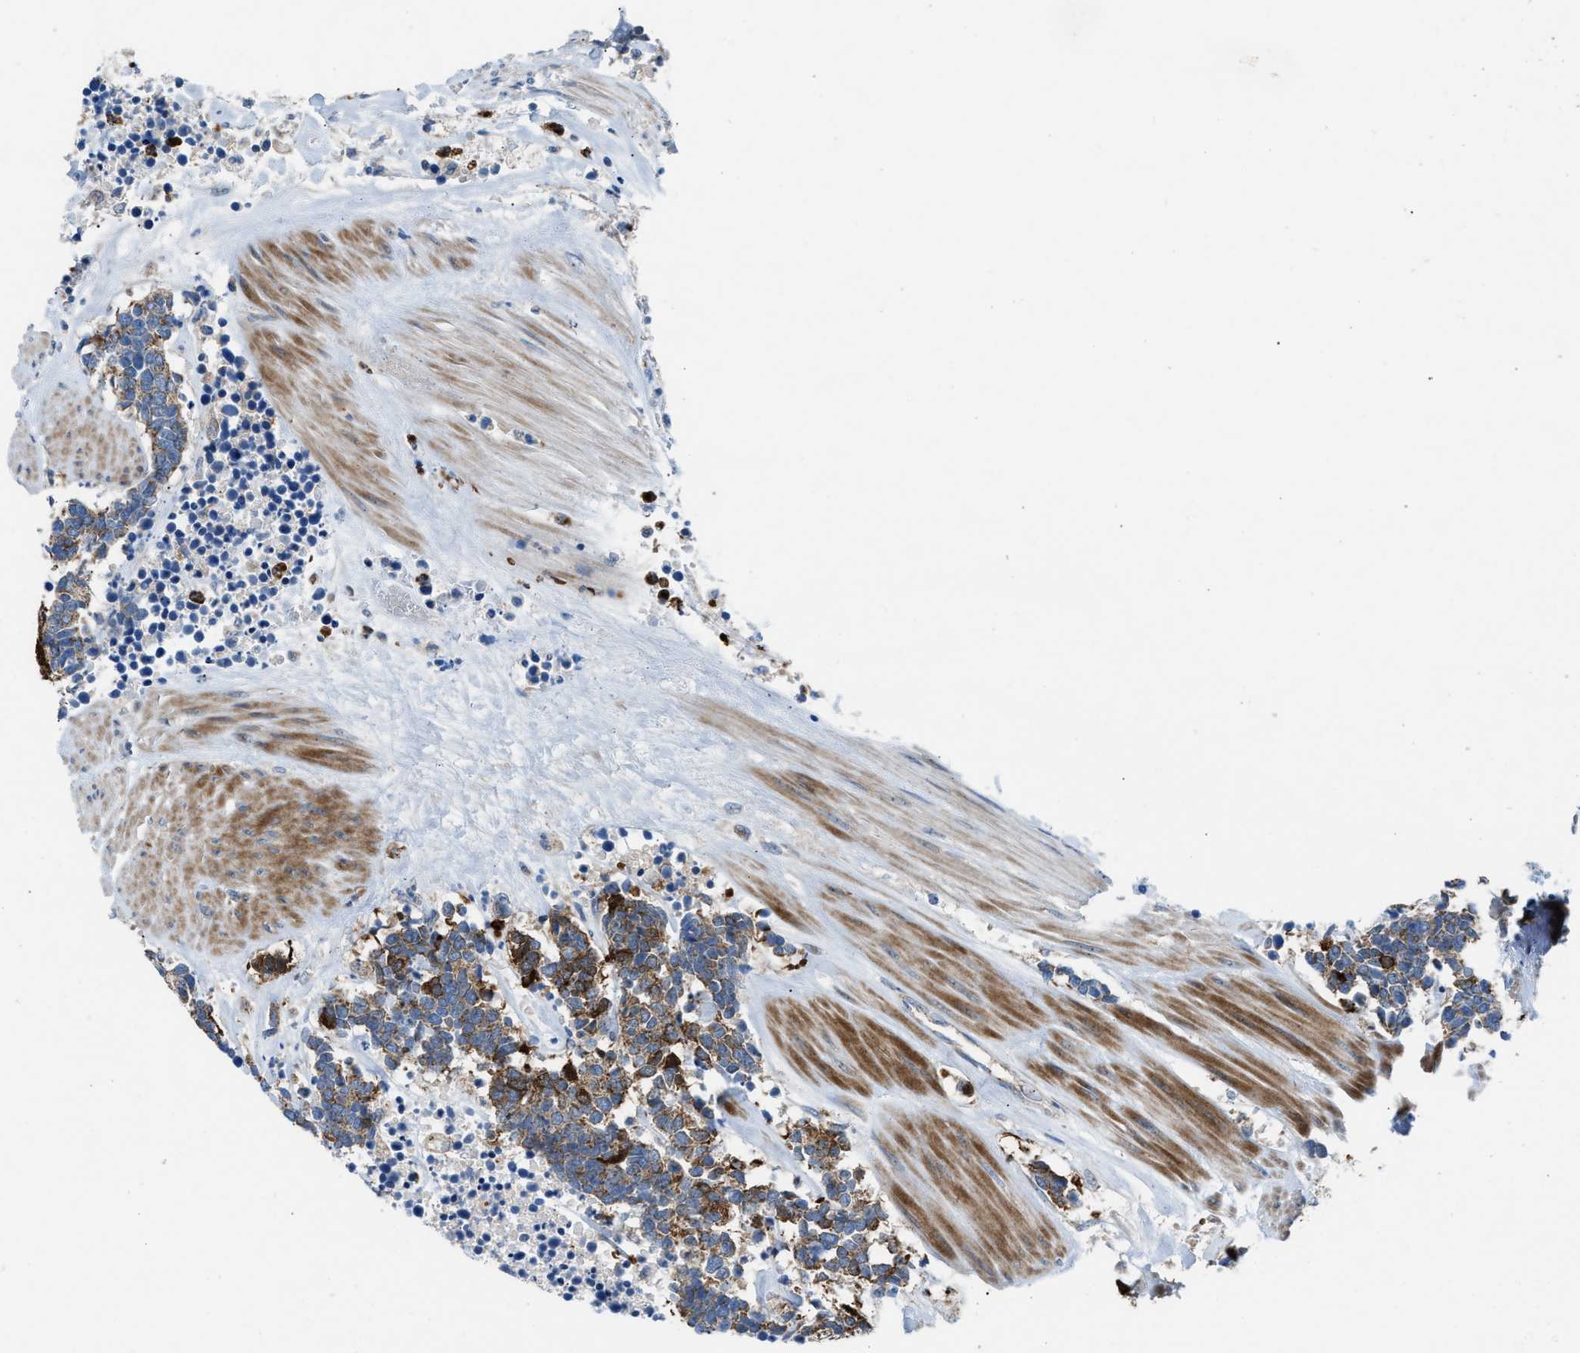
{"staining": {"intensity": "moderate", "quantity": ">75%", "location": "cytoplasmic/membranous"}, "tissue": "carcinoid", "cell_type": "Tumor cells", "image_type": "cancer", "snomed": [{"axis": "morphology", "description": "Carcinoma, NOS"}, {"axis": "morphology", "description": "Carcinoid, malignant, NOS"}, {"axis": "topography", "description": "Urinary bladder"}], "caption": "A brown stain highlights moderate cytoplasmic/membranous positivity of a protein in carcinoid tumor cells.", "gene": "TPH1", "patient": {"sex": "male", "age": 57}}